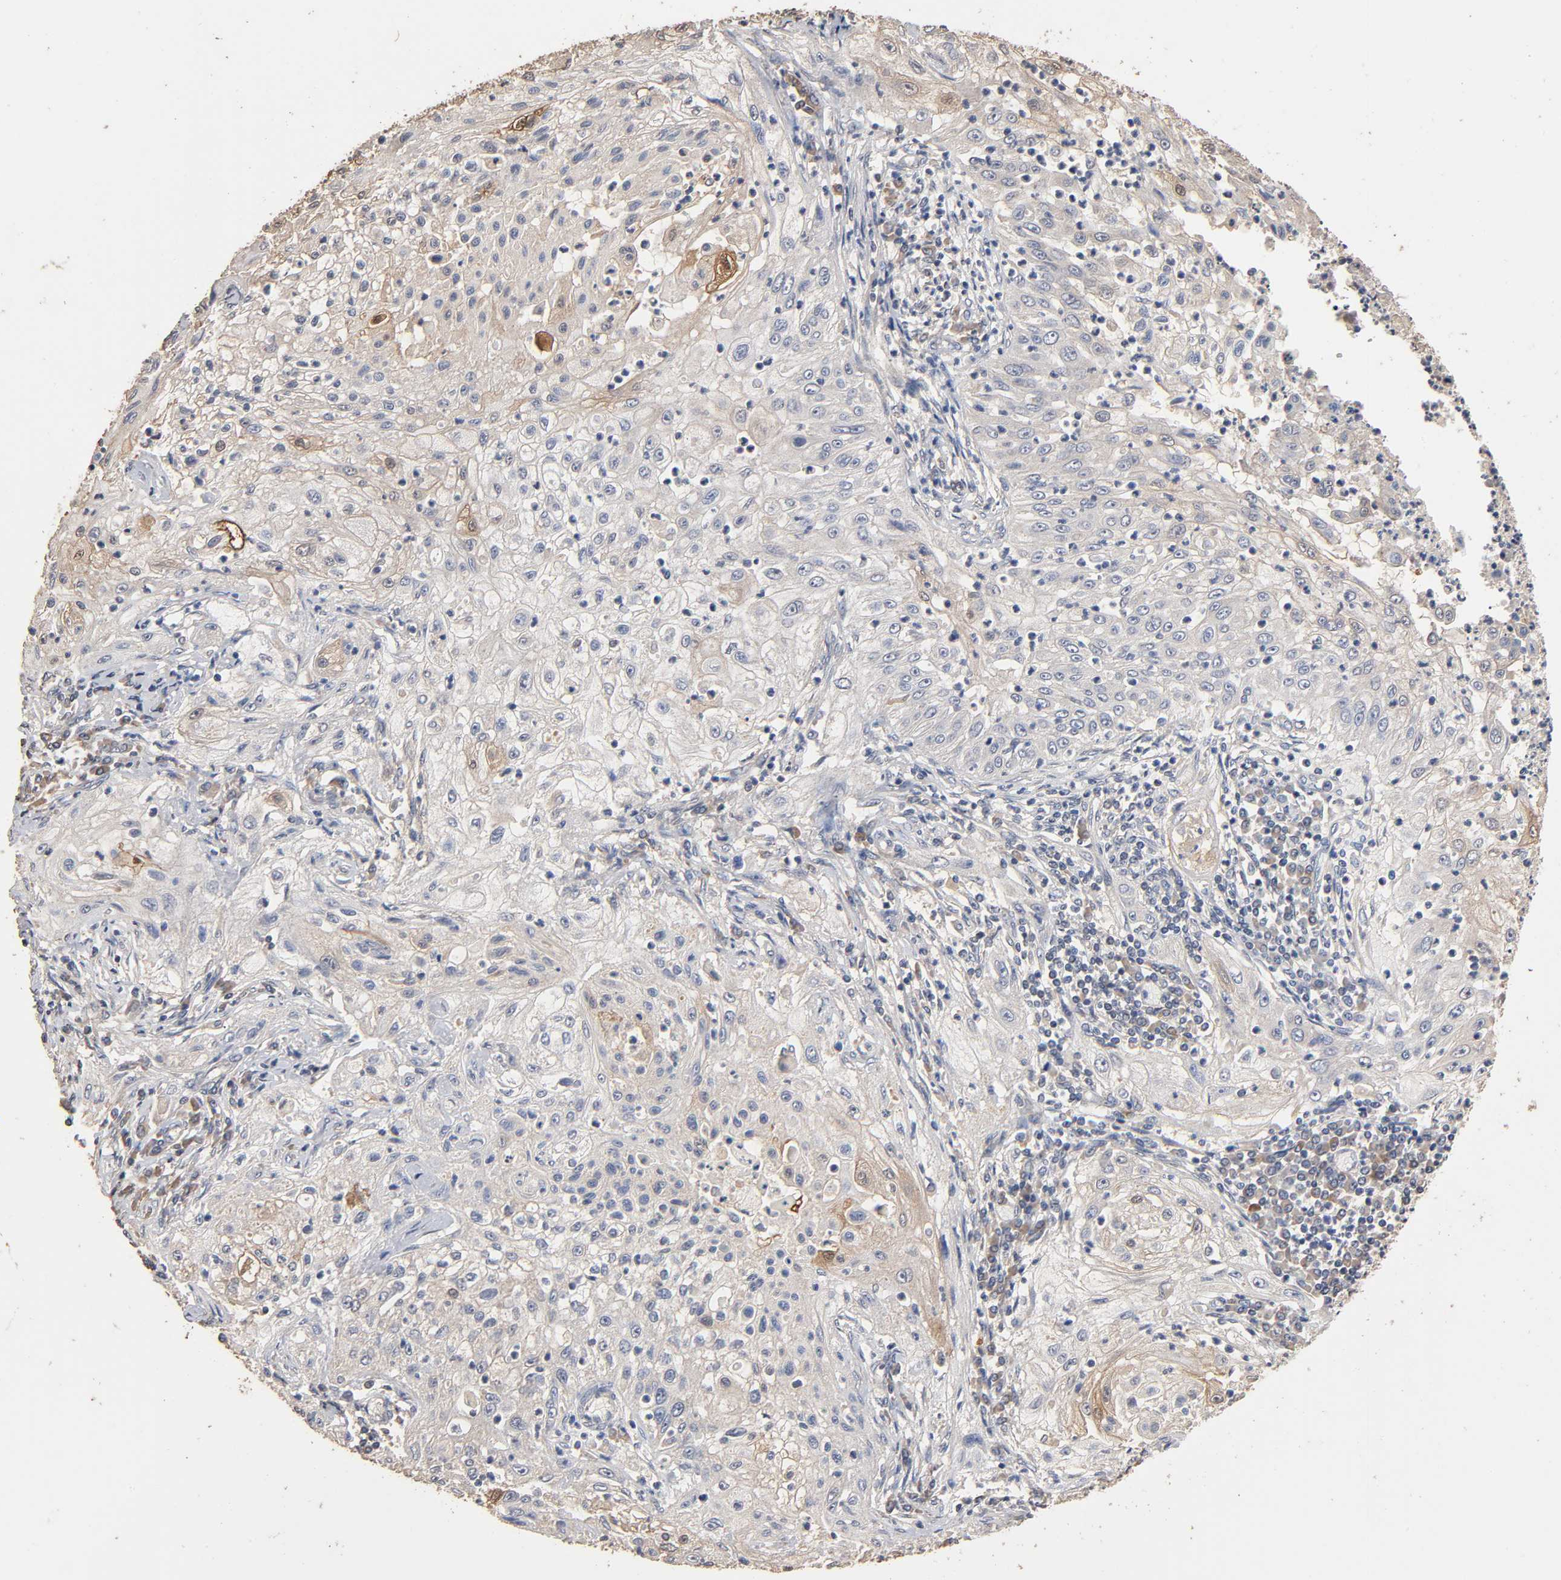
{"staining": {"intensity": "weak", "quantity": "<25%", "location": "cytoplasmic/membranous"}, "tissue": "lung cancer", "cell_type": "Tumor cells", "image_type": "cancer", "snomed": [{"axis": "morphology", "description": "Inflammation, NOS"}, {"axis": "morphology", "description": "Squamous cell carcinoma, NOS"}, {"axis": "topography", "description": "Lymph node"}, {"axis": "topography", "description": "Soft tissue"}, {"axis": "topography", "description": "Lung"}], "caption": "Lung cancer (squamous cell carcinoma) was stained to show a protein in brown. There is no significant staining in tumor cells.", "gene": "ARHGEF7", "patient": {"sex": "male", "age": 66}}